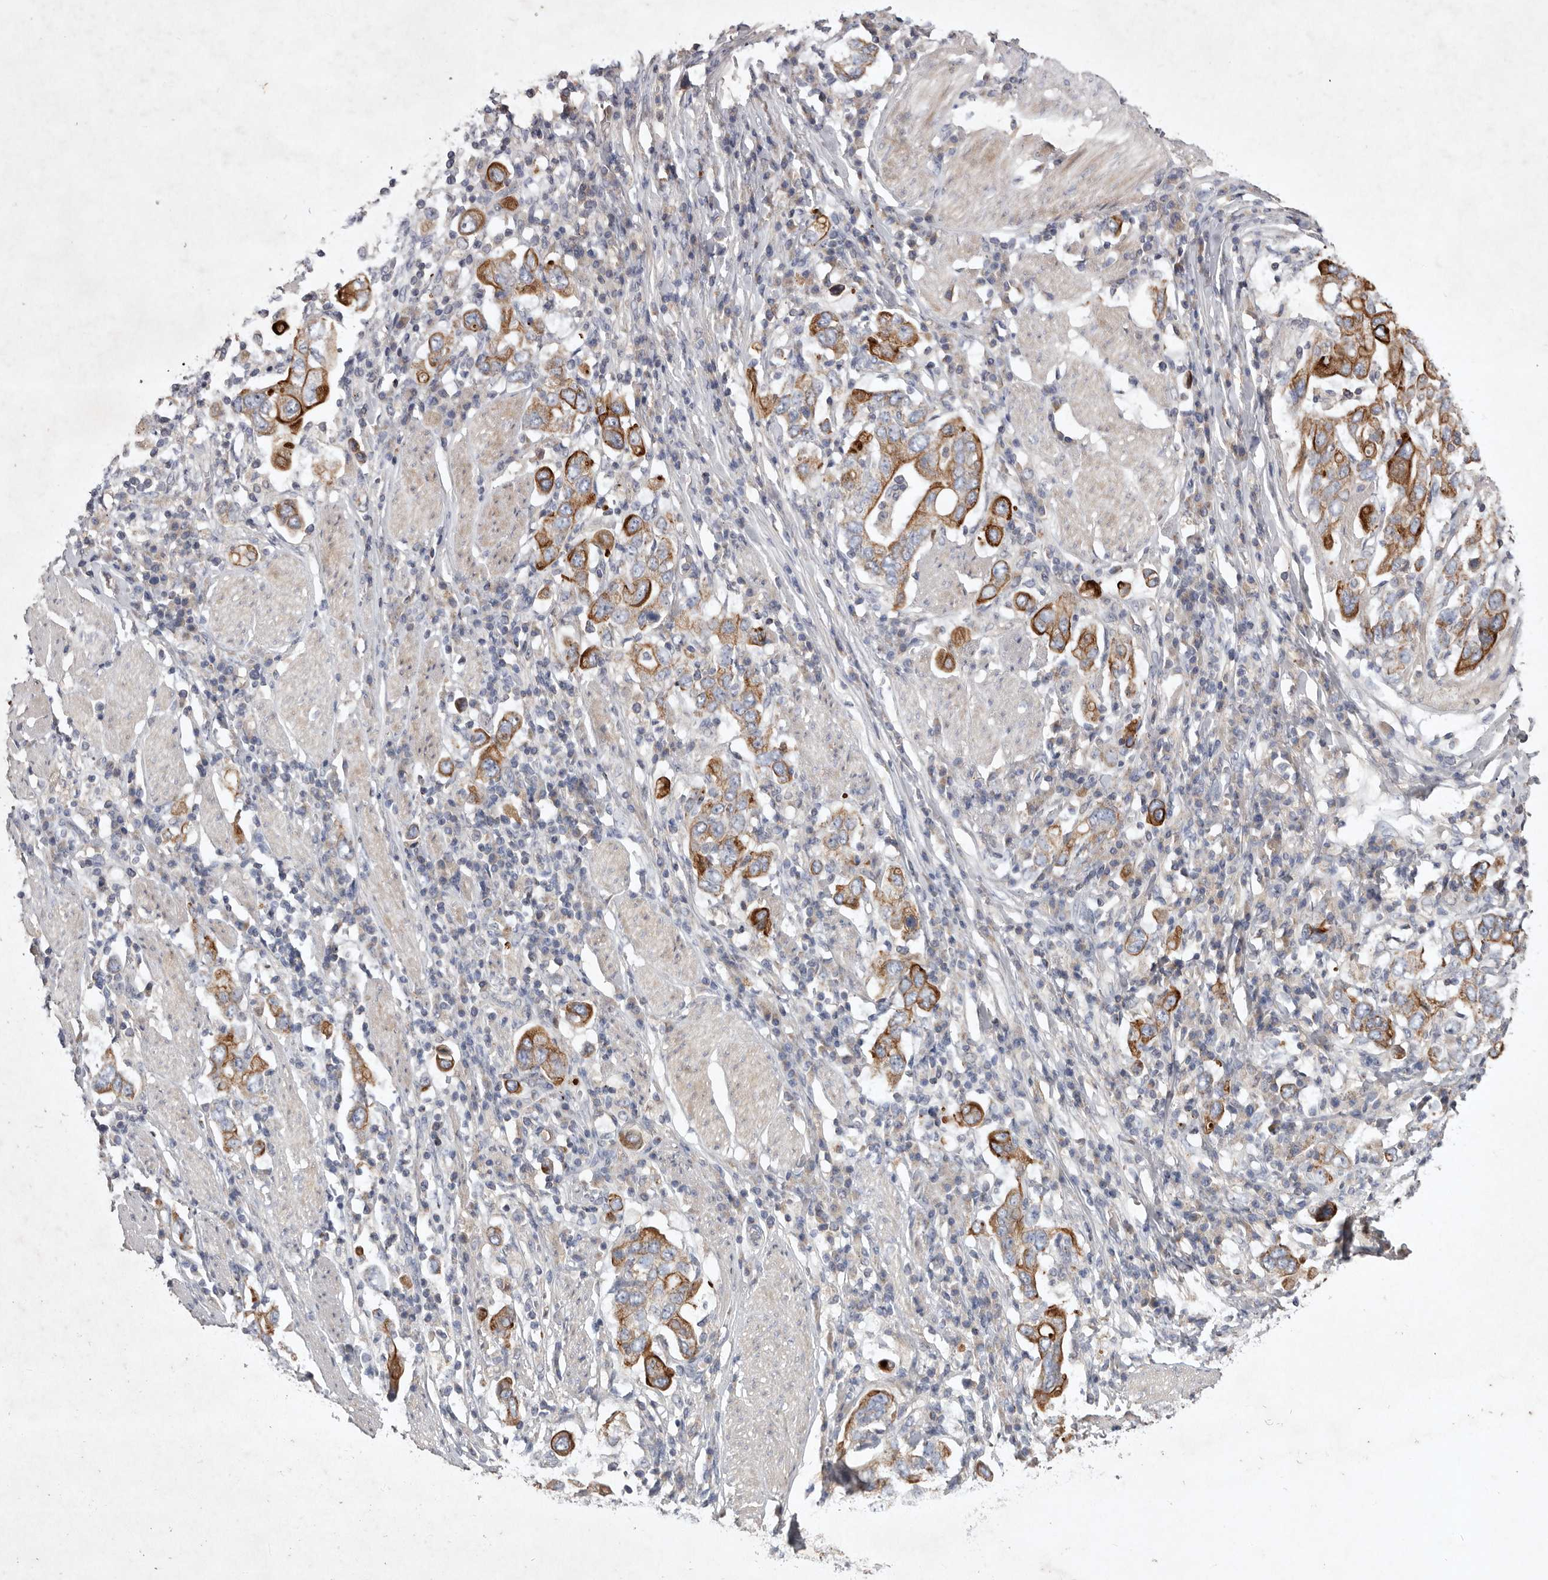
{"staining": {"intensity": "strong", "quantity": "25%-75%", "location": "cytoplasmic/membranous"}, "tissue": "stomach cancer", "cell_type": "Tumor cells", "image_type": "cancer", "snomed": [{"axis": "morphology", "description": "Adenocarcinoma, NOS"}, {"axis": "topography", "description": "Stomach, upper"}], "caption": "Protein expression analysis of human stomach cancer (adenocarcinoma) reveals strong cytoplasmic/membranous expression in approximately 25%-75% of tumor cells.", "gene": "TNFSF14", "patient": {"sex": "male", "age": 62}}